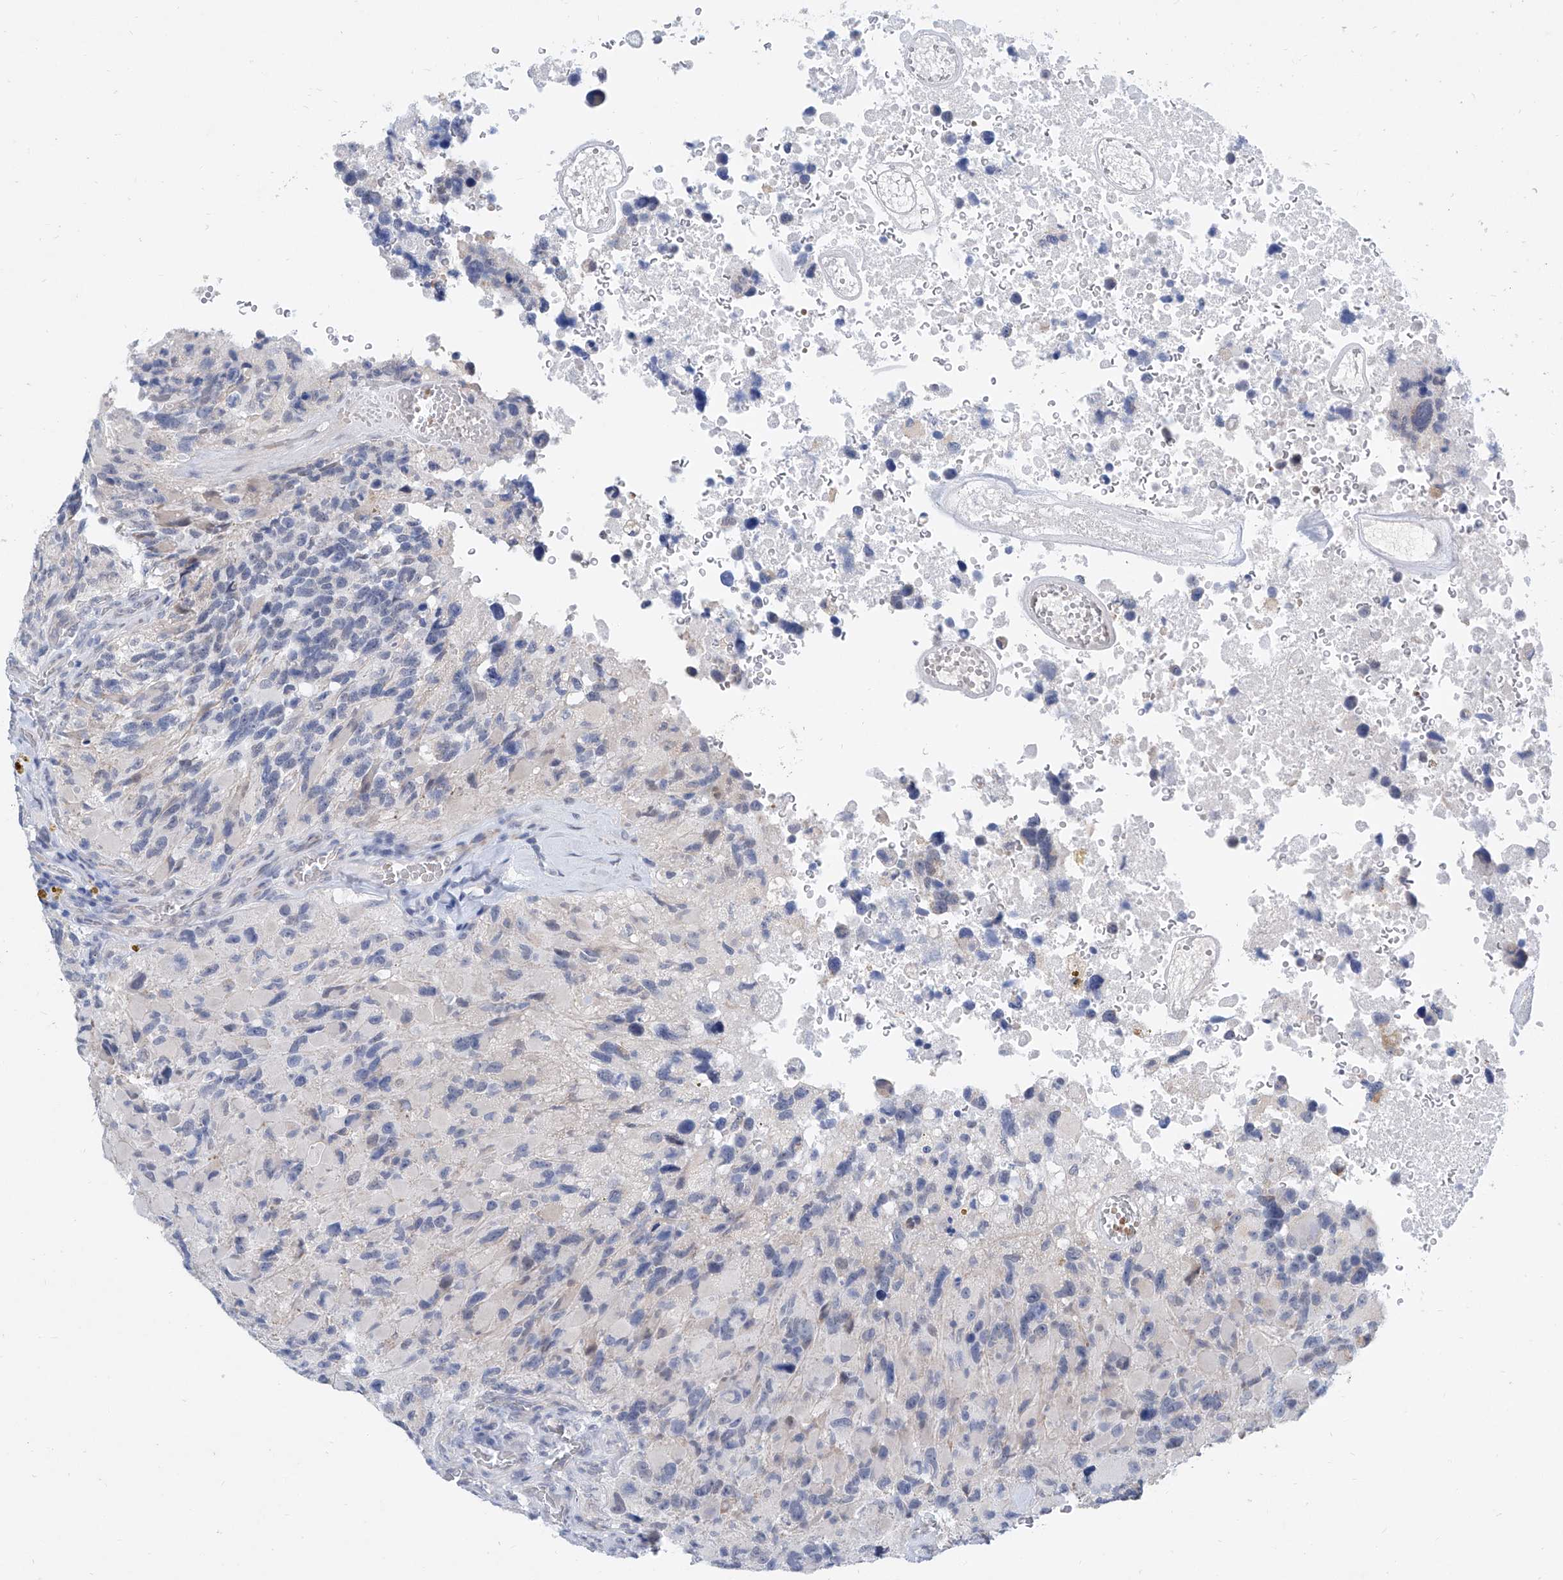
{"staining": {"intensity": "negative", "quantity": "none", "location": "none"}, "tissue": "glioma", "cell_type": "Tumor cells", "image_type": "cancer", "snomed": [{"axis": "morphology", "description": "Glioma, malignant, High grade"}, {"axis": "topography", "description": "Brain"}], "caption": "High power microscopy histopathology image of an IHC micrograph of malignant glioma (high-grade), revealing no significant staining in tumor cells. (Stains: DAB (3,3'-diaminobenzidine) IHC with hematoxylin counter stain, Microscopy: brightfield microscopy at high magnification).", "gene": "BPTF", "patient": {"sex": "male", "age": 69}}